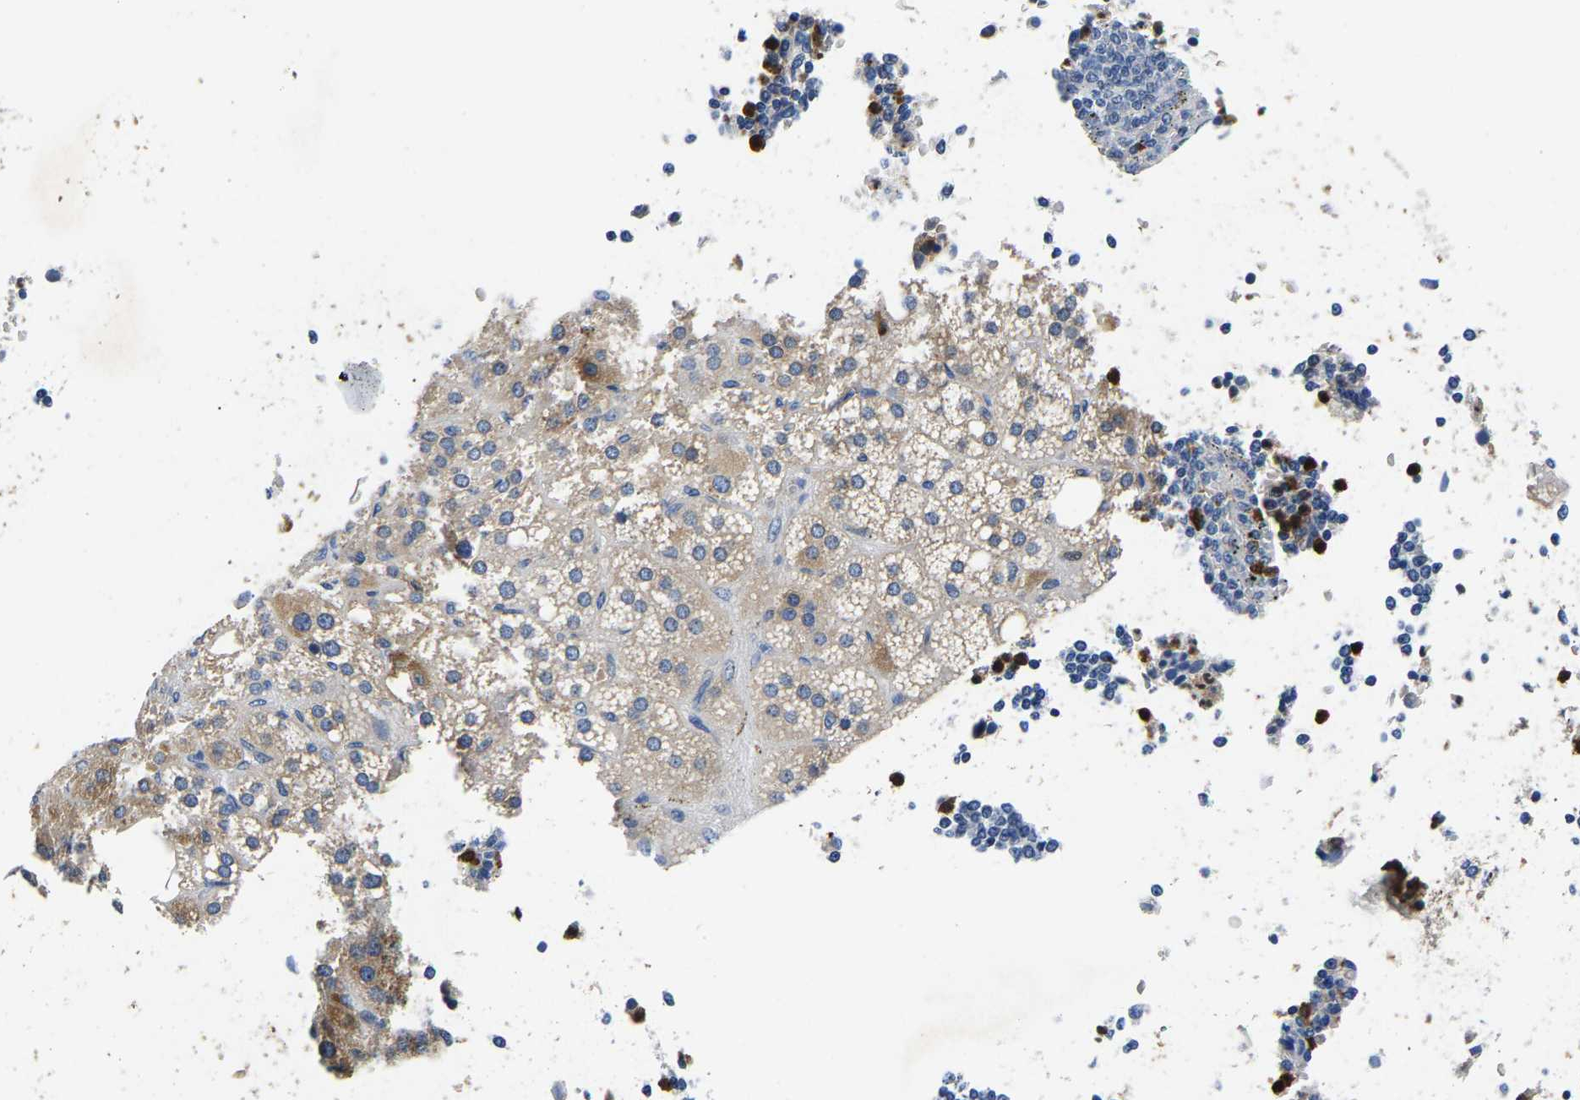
{"staining": {"intensity": "weak", "quantity": ">75%", "location": "cytoplasmic/membranous"}, "tissue": "adrenal gland", "cell_type": "Glandular cells", "image_type": "normal", "snomed": [{"axis": "morphology", "description": "Normal tissue, NOS"}, {"axis": "topography", "description": "Adrenal gland"}], "caption": "A low amount of weak cytoplasmic/membranous positivity is present in about >75% of glandular cells in benign adrenal gland. (DAB = brown stain, brightfield microscopy at high magnification).", "gene": "TOR1B", "patient": {"sex": "female", "age": 47}}